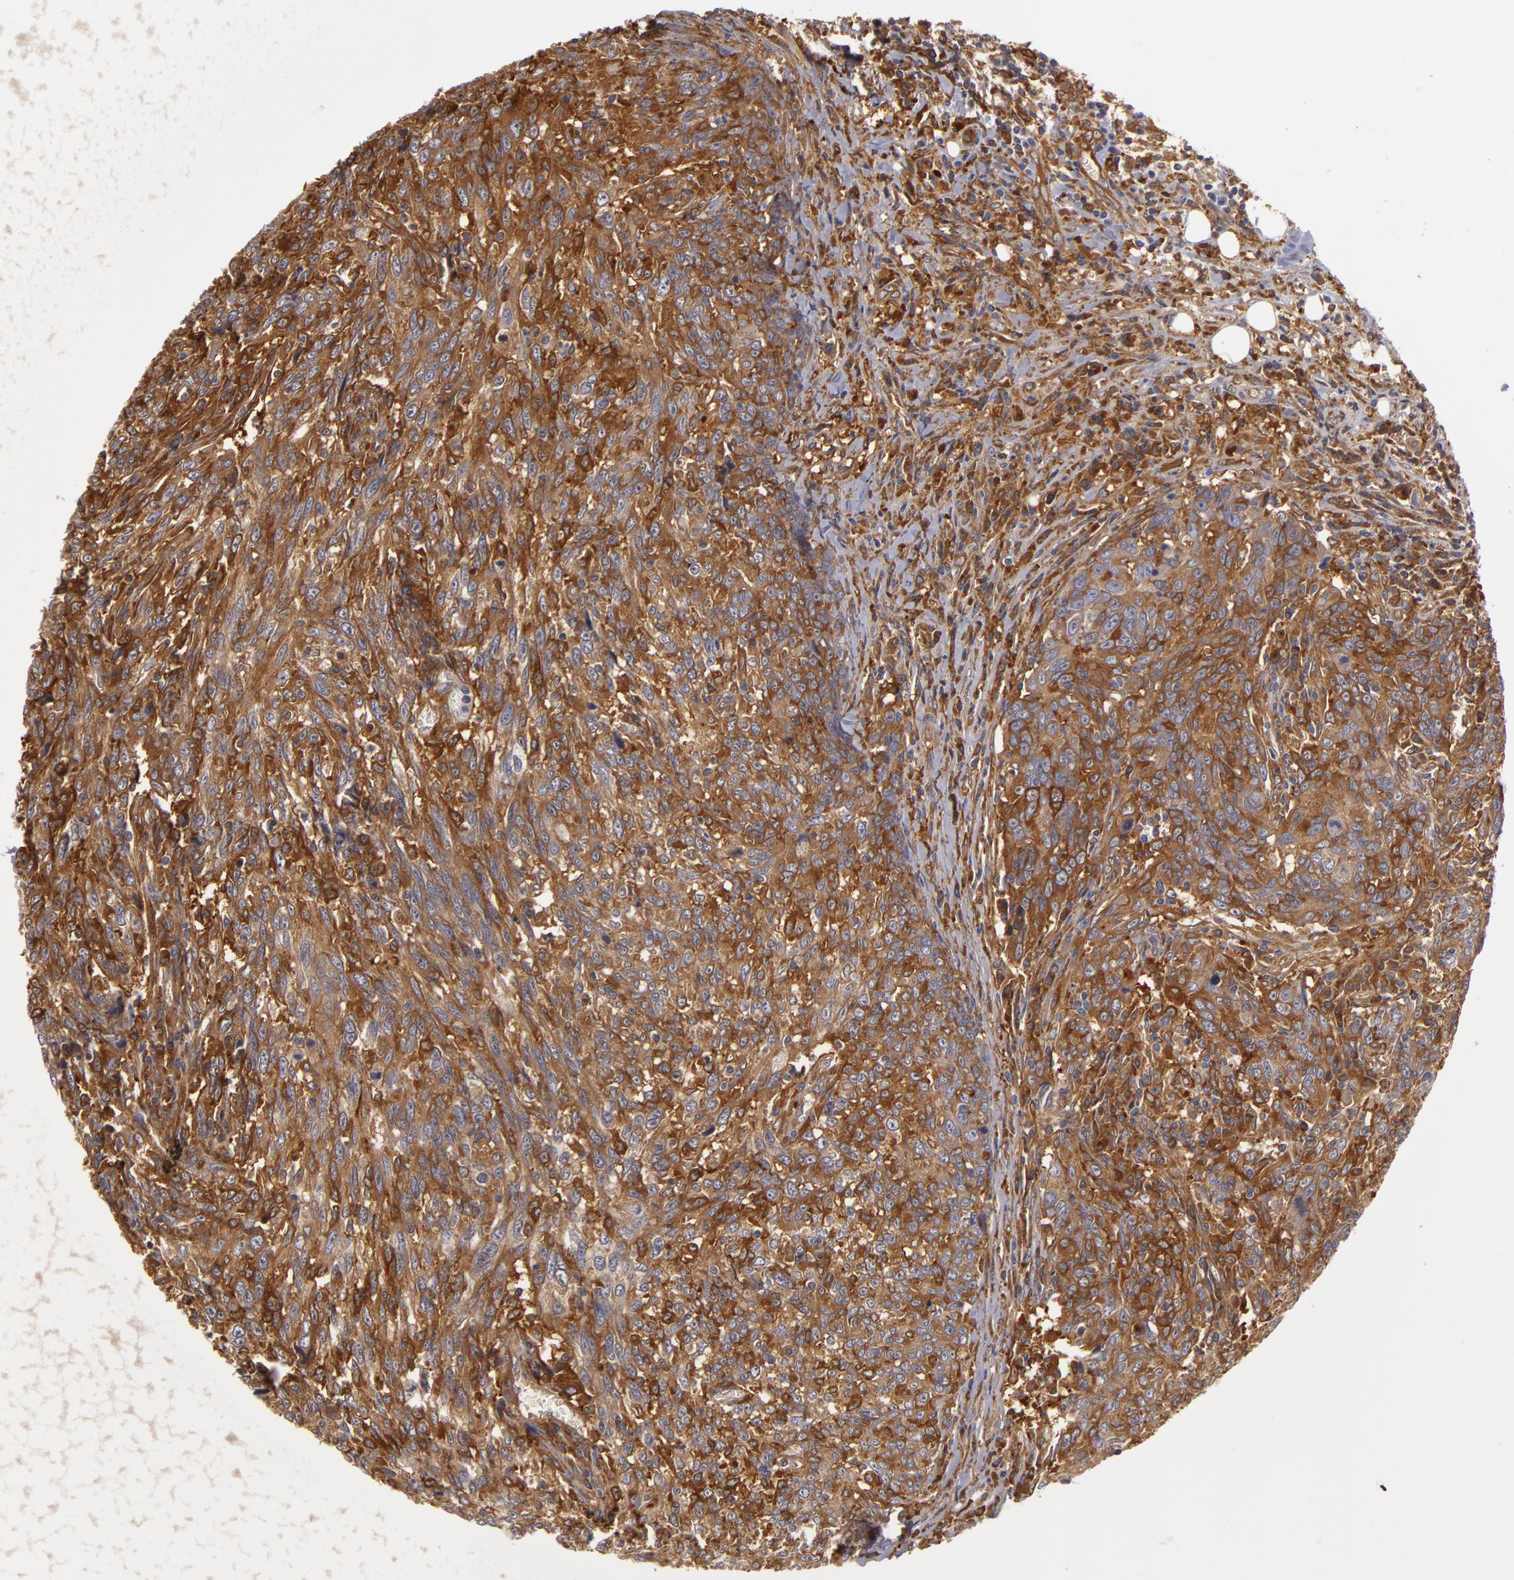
{"staining": {"intensity": "moderate", "quantity": ">75%", "location": "cytoplasmic/membranous"}, "tissue": "breast cancer", "cell_type": "Tumor cells", "image_type": "cancer", "snomed": [{"axis": "morphology", "description": "Duct carcinoma"}, {"axis": "topography", "description": "Breast"}], "caption": "Breast cancer (invasive ductal carcinoma) tissue exhibits moderate cytoplasmic/membranous staining in approximately >75% of tumor cells, visualized by immunohistochemistry.", "gene": "ZNF229", "patient": {"sex": "female", "age": 50}}